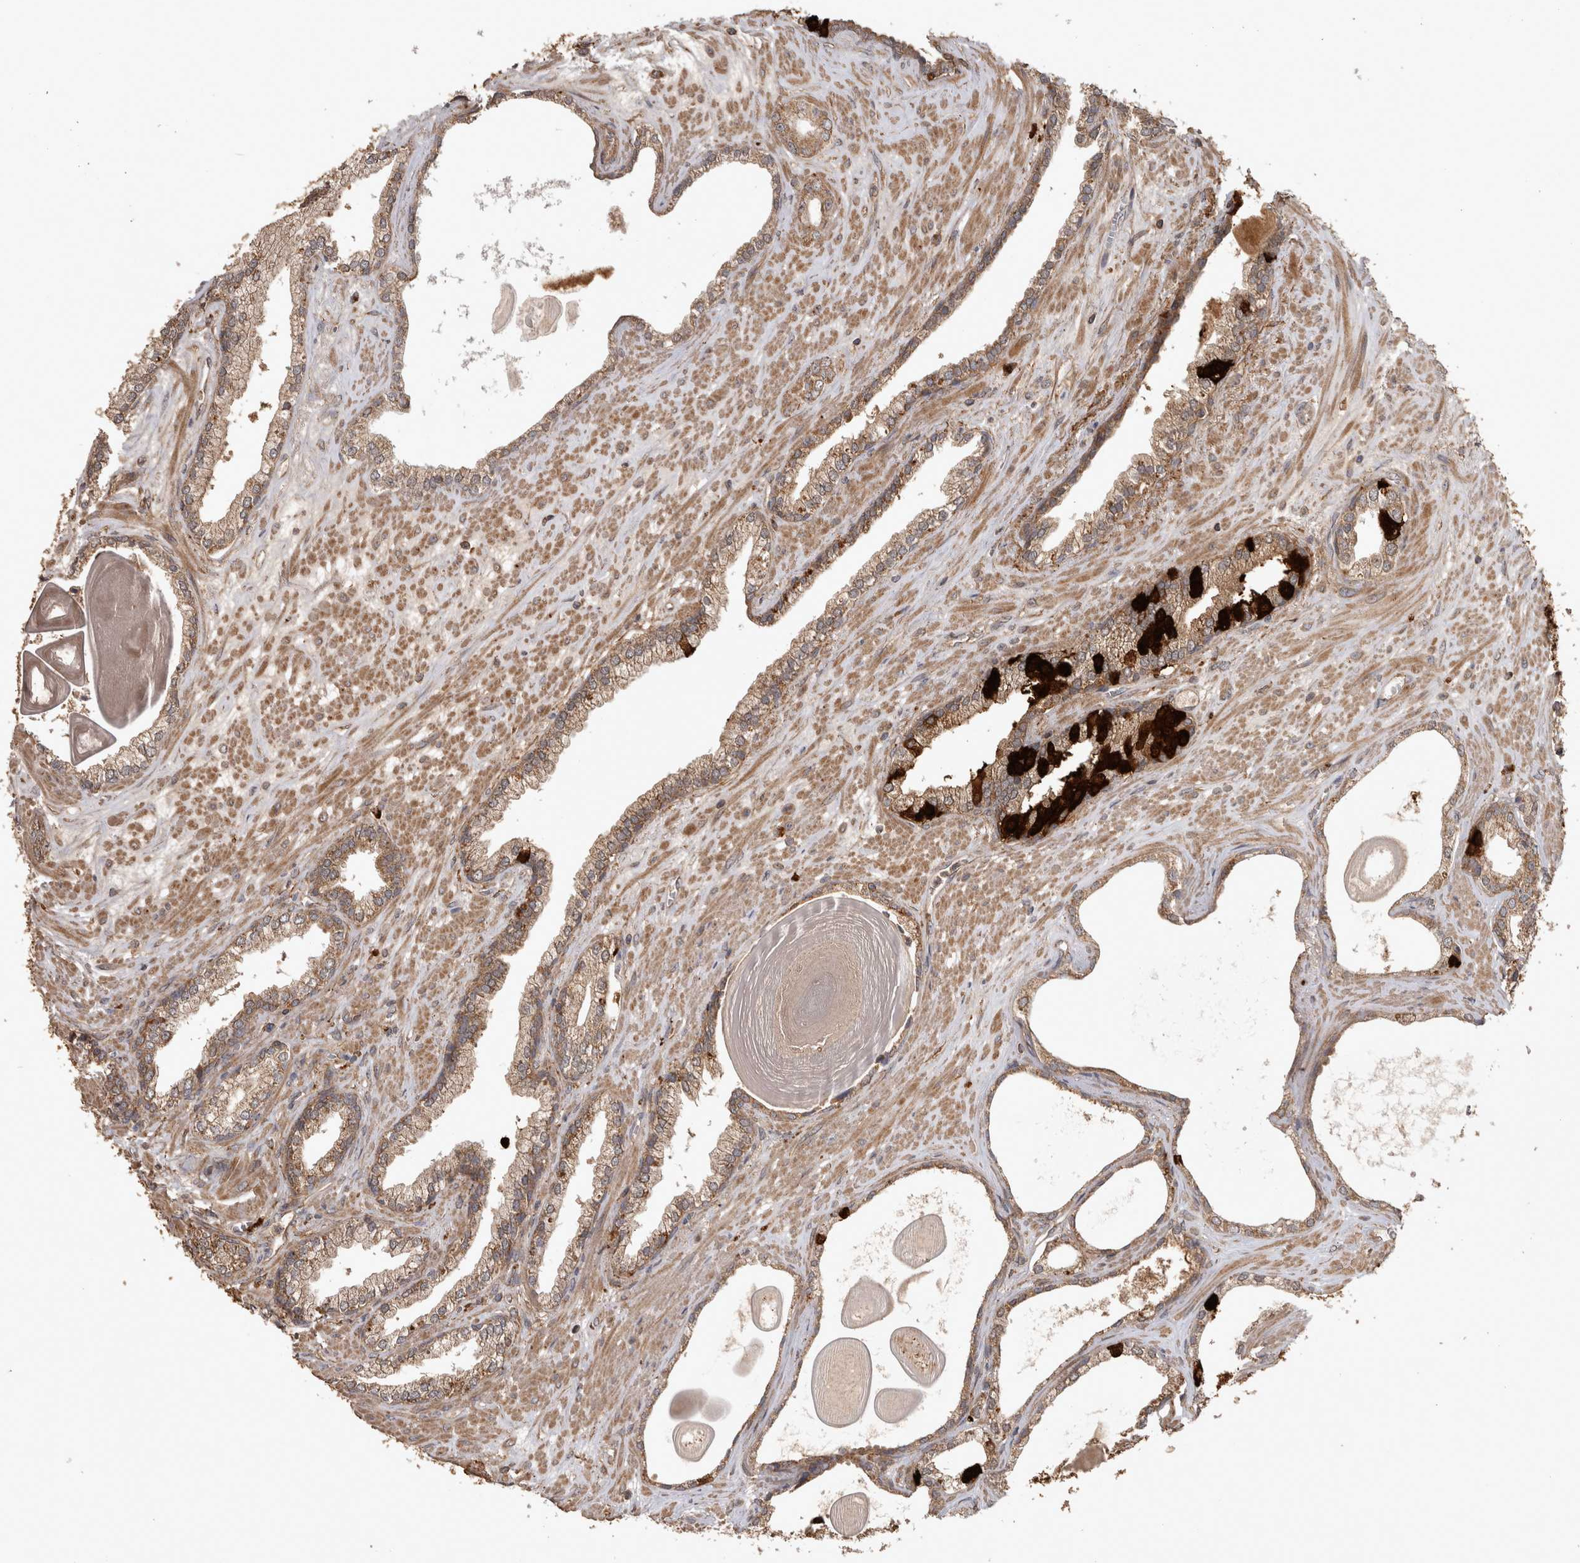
{"staining": {"intensity": "moderate", "quantity": ">75%", "location": "cytoplasmic/membranous"}, "tissue": "prostate cancer", "cell_type": "Tumor cells", "image_type": "cancer", "snomed": [{"axis": "morphology", "description": "Adenocarcinoma, Low grade"}, {"axis": "topography", "description": "Prostate"}], "caption": "This histopathology image exhibits immunohistochemistry staining of human adenocarcinoma (low-grade) (prostate), with medium moderate cytoplasmic/membranous staining in approximately >75% of tumor cells.", "gene": "TRMT61B", "patient": {"sex": "male", "age": 70}}